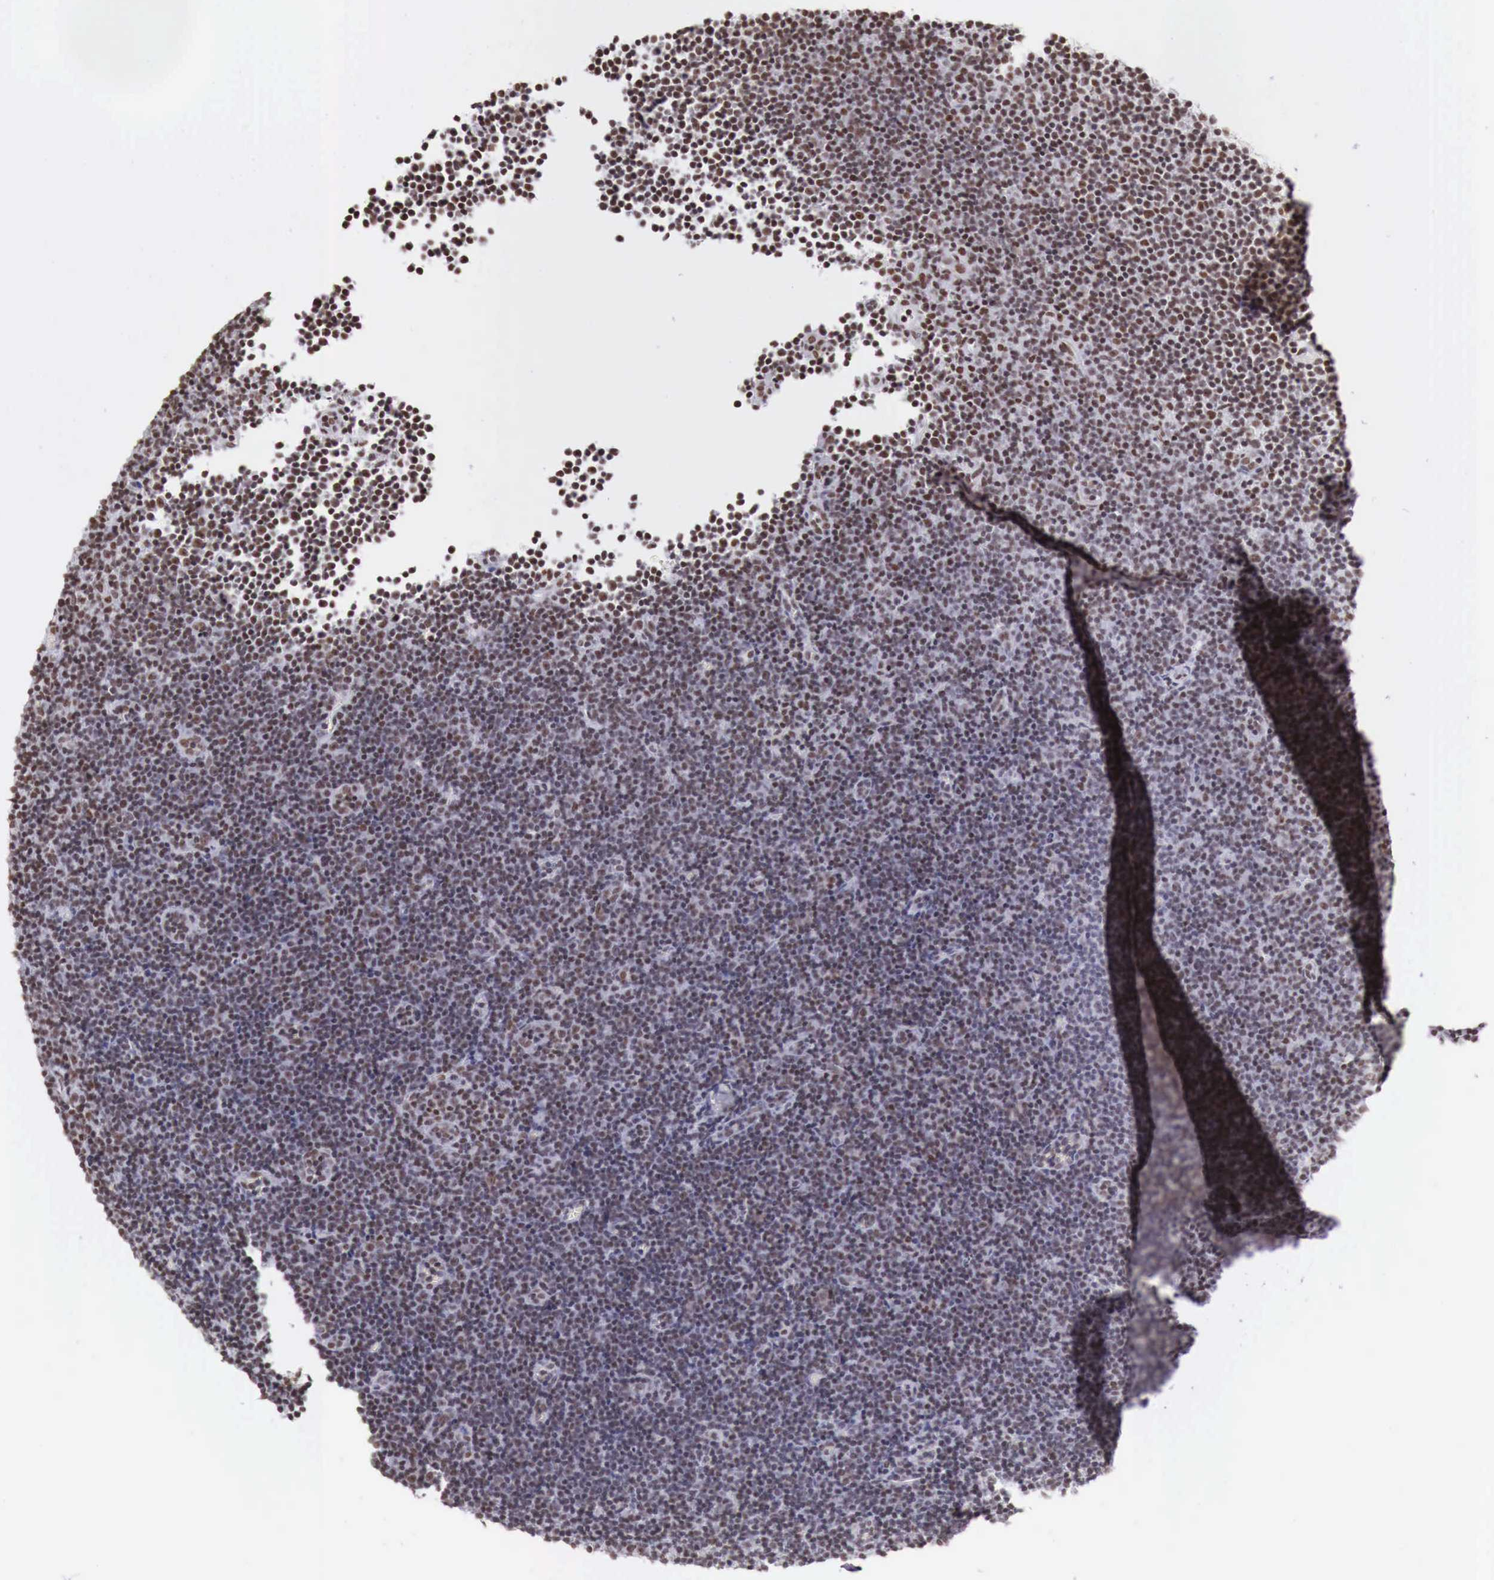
{"staining": {"intensity": "moderate", "quantity": "25%-75%", "location": "cytoplasmic/membranous"}, "tissue": "lymphoma", "cell_type": "Tumor cells", "image_type": "cancer", "snomed": [{"axis": "morphology", "description": "Malignant lymphoma, non-Hodgkin's type, Low grade"}, {"axis": "topography", "description": "Lymph node"}], "caption": "About 25%-75% of tumor cells in lymphoma exhibit moderate cytoplasmic/membranous protein expression as visualized by brown immunohistochemical staining.", "gene": "PHF14", "patient": {"sex": "male", "age": 57}}